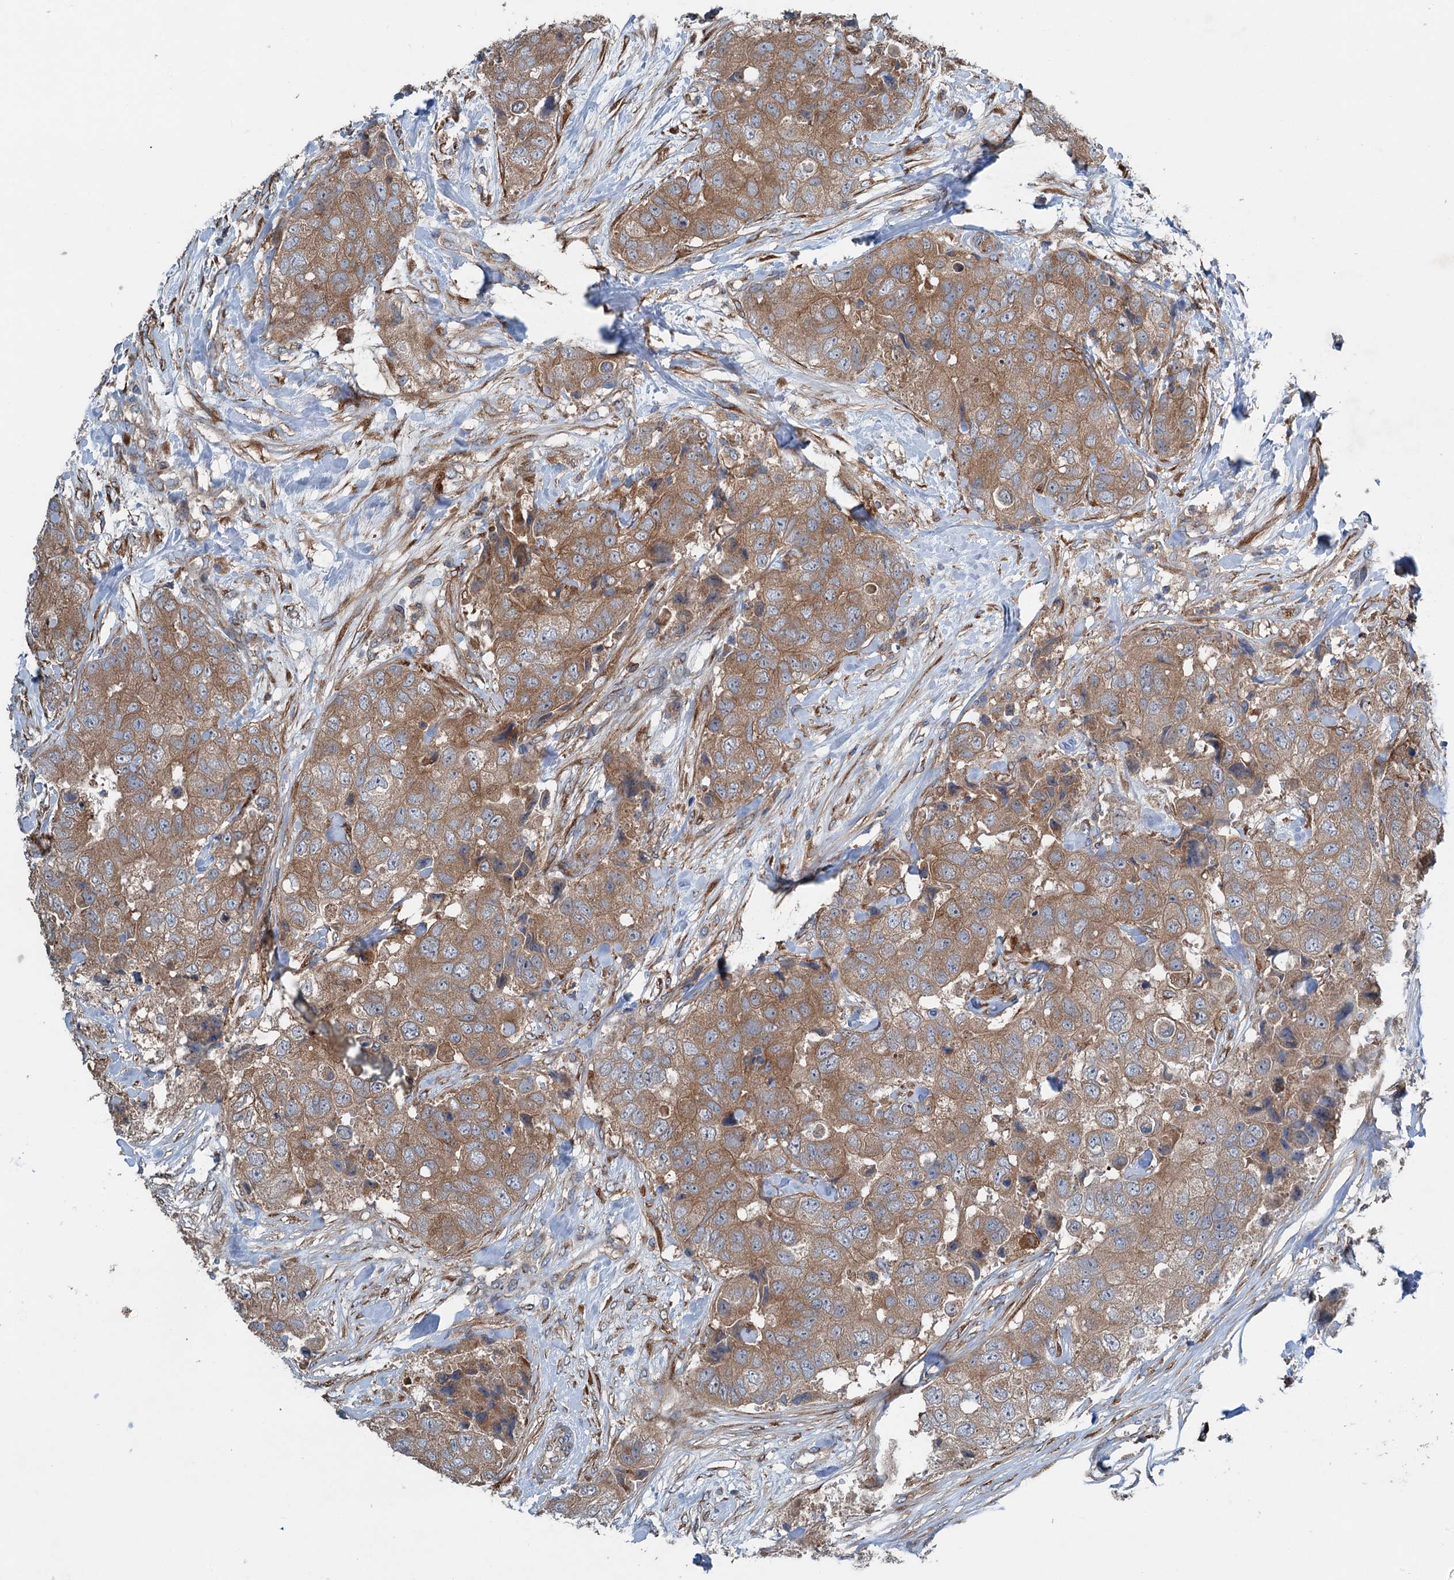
{"staining": {"intensity": "moderate", "quantity": ">75%", "location": "cytoplasmic/membranous"}, "tissue": "breast cancer", "cell_type": "Tumor cells", "image_type": "cancer", "snomed": [{"axis": "morphology", "description": "Duct carcinoma"}, {"axis": "topography", "description": "Breast"}], "caption": "Immunohistochemical staining of human breast cancer (intraductal carcinoma) shows moderate cytoplasmic/membranous protein expression in about >75% of tumor cells.", "gene": "CALCOCO1", "patient": {"sex": "female", "age": 62}}